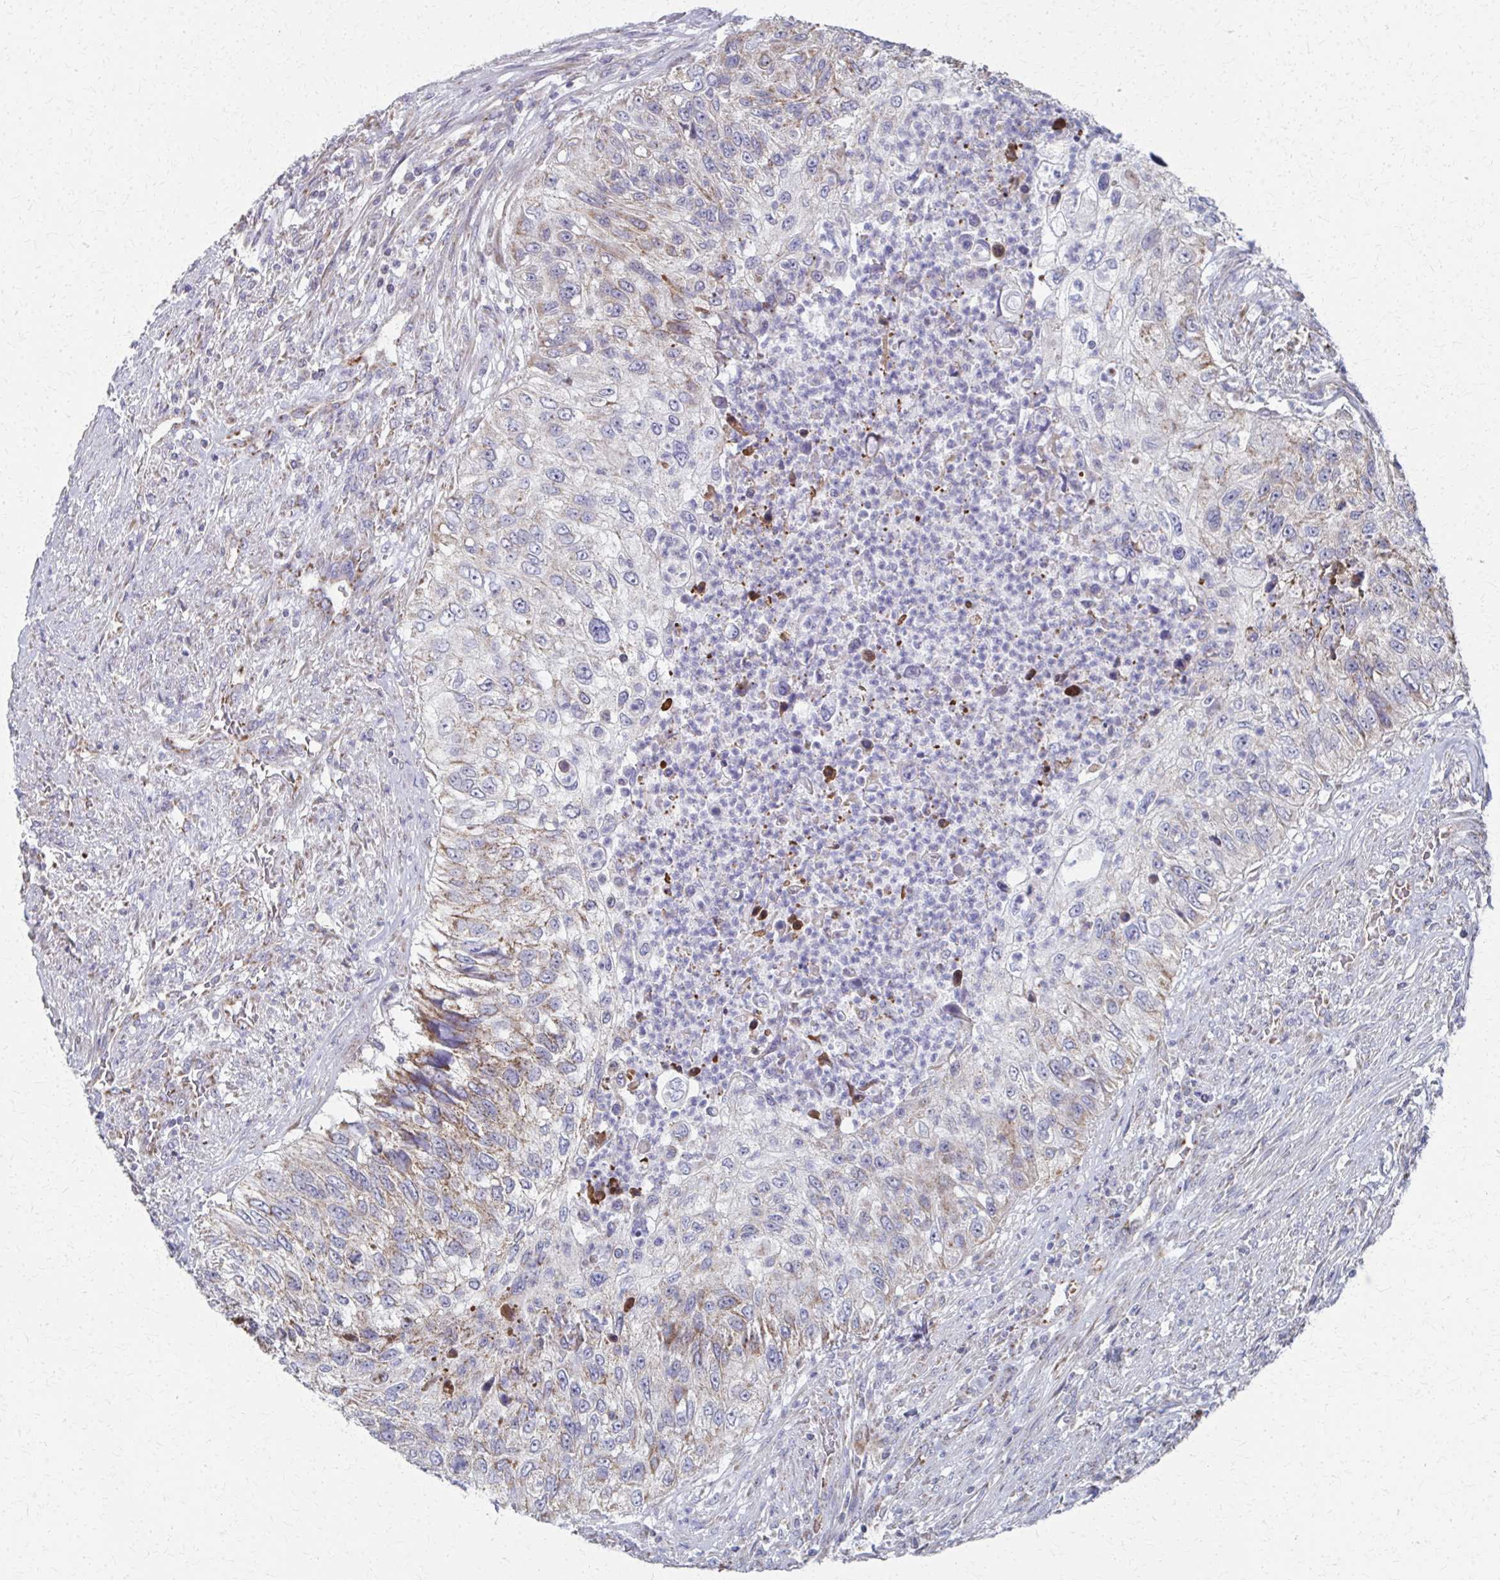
{"staining": {"intensity": "moderate", "quantity": "25%-75%", "location": "cytoplasmic/membranous"}, "tissue": "urothelial cancer", "cell_type": "Tumor cells", "image_type": "cancer", "snomed": [{"axis": "morphology", "description": "Urothelial carcinoma, High grade"}, {"axis": "topography", "description": "Urinary bladder"}], "caption": "Protein analysis of urothelial cancer tissue shows moderate cytoplasmic/membranous staining in about 25%-75% of tumor cells. Nuclei are stained in blue.", "gene": "FAHD1", "patient": {"sex": "female", "age": 60}}